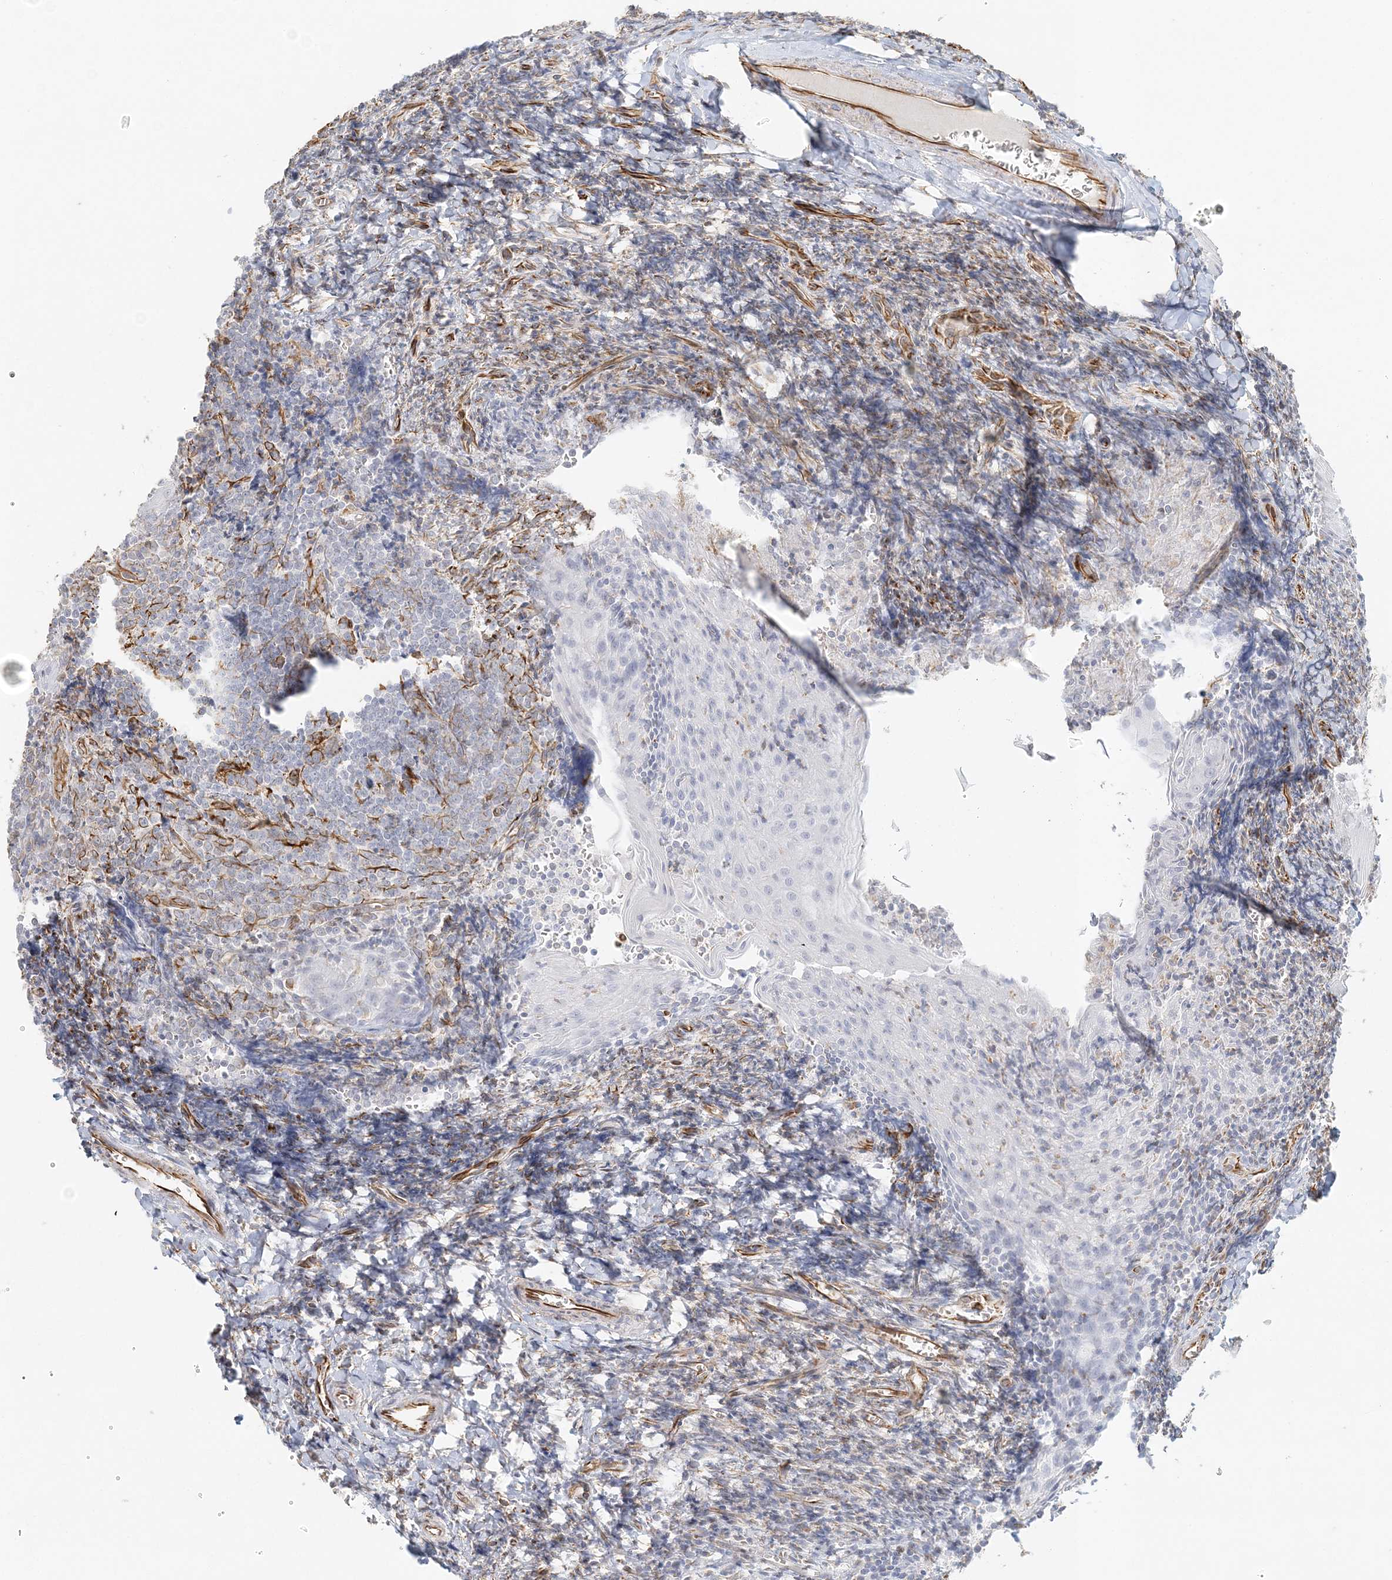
{"staining": {"intensity": "negative", "quantity": "none", "location": "none"}, "tissue": "tonsil", "cell_type": "Germinal center cells", "image_type": "normal", "snomed": [{"axis": "morphology", "description": "Normal tissue, NOS"}, {"axis": "topography", "description": "Tonsil"}], "caption": "The immunohistochemistry micrograph has no significant positivity in germinal center cells of tonsil.", "gene": "DMRTB1", "patient": {"sex": "male", "age": 27}}